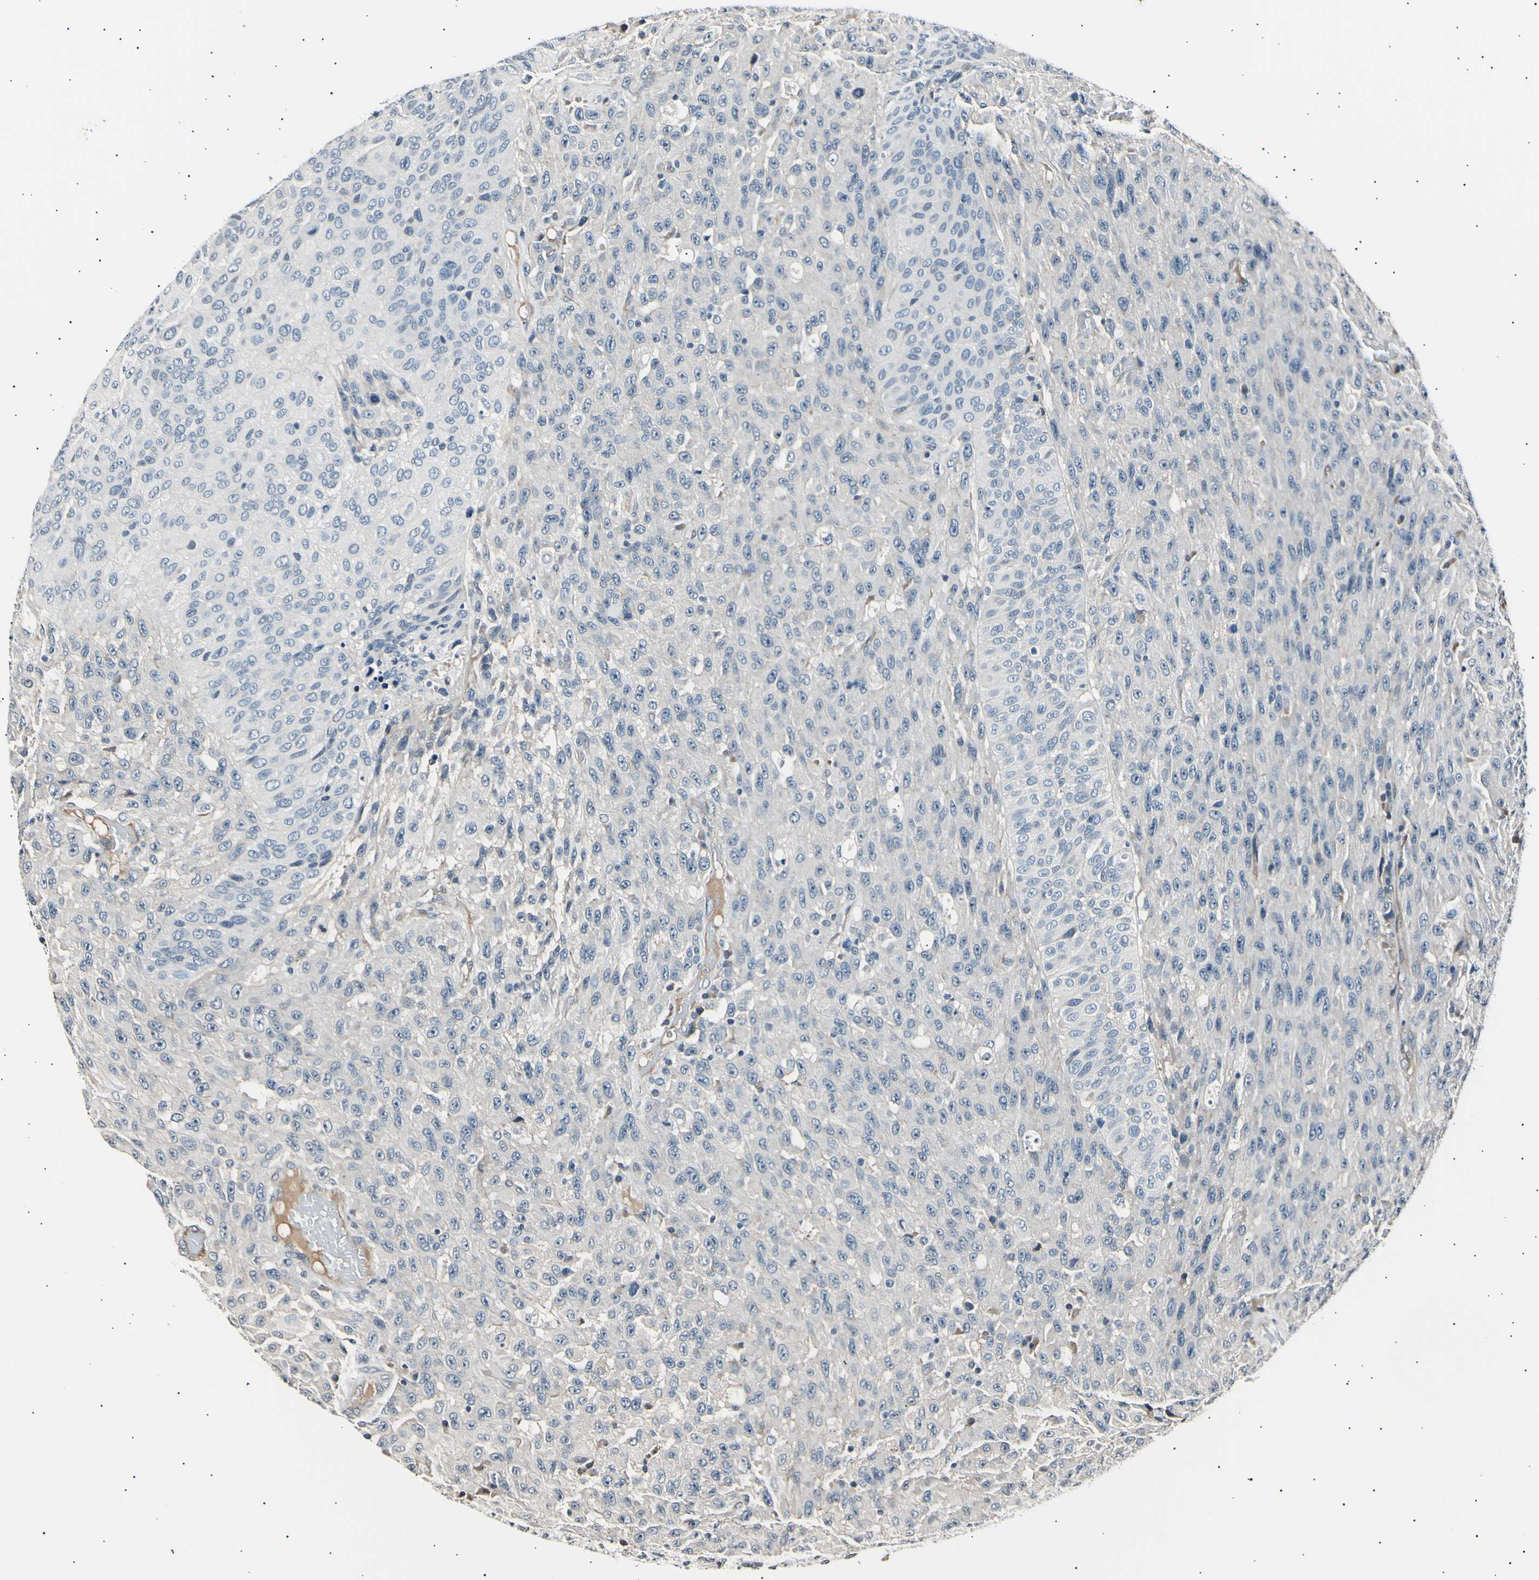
{"staining": {"intensity": "negative", "quantity": "none", "location": "none"}, "tissue": "urothelial cancer", "cell_type": "Tumor cells", "image_type": "cancer", "snomed": [{"axis": "morphology", "description": "Urothelial carcinoma, High grade"}, {"axis": "topography", "description": "Urinary bladder"}], "caption": "High magnification brightfield microscopy of urothelial cancer stained with DAB (3,3'-diaminobenzidine) (brown) and counterstained with hematoxylin (blue): tumor cells show no significant positivity.", "gene": "AK1", "patient": {"sex": "male", "age": 66}}